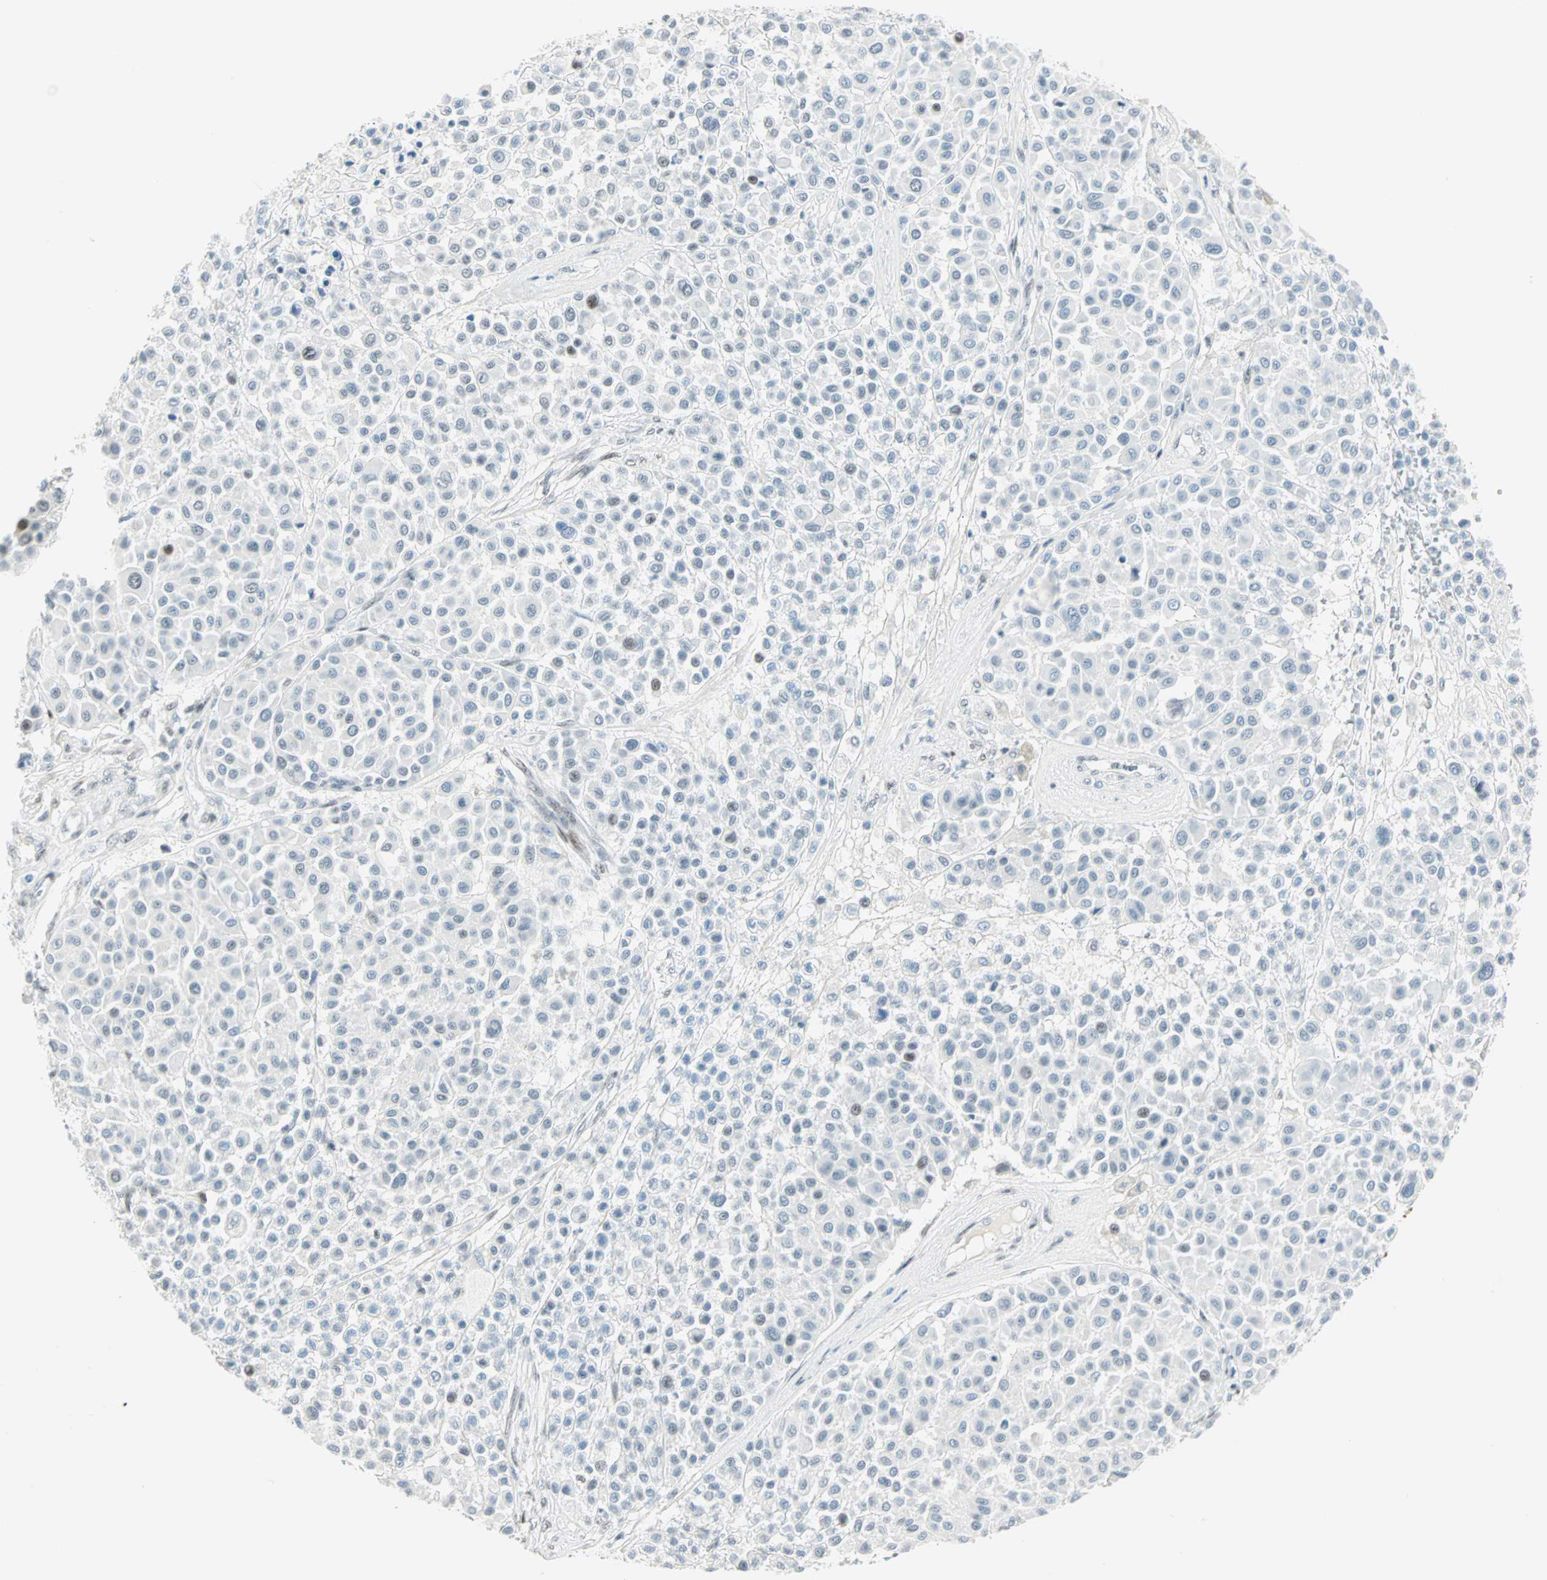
{"staining": {"intensity": "negative", "quantity": "none", "location": "none"}, "tissue": "melanoma", "cell_type": "Tumor cells", "image_type": "cancer", "snomed": [{"axis": "morphology", "description": "Malignant melanoma, Metastatic site"}, {"axis": "topography", "description": "Soft tissue"}], "caption": "A histopathology image of human melanoma is negative for staining in tumor cells. (Stains: DAB immunohistochemistry with hematoxylin counter stain, Microscopy: brightfield microscopy at high magnification).", "gene": "PKNOX1", "patient": {"sex": "male", "age": 41}}